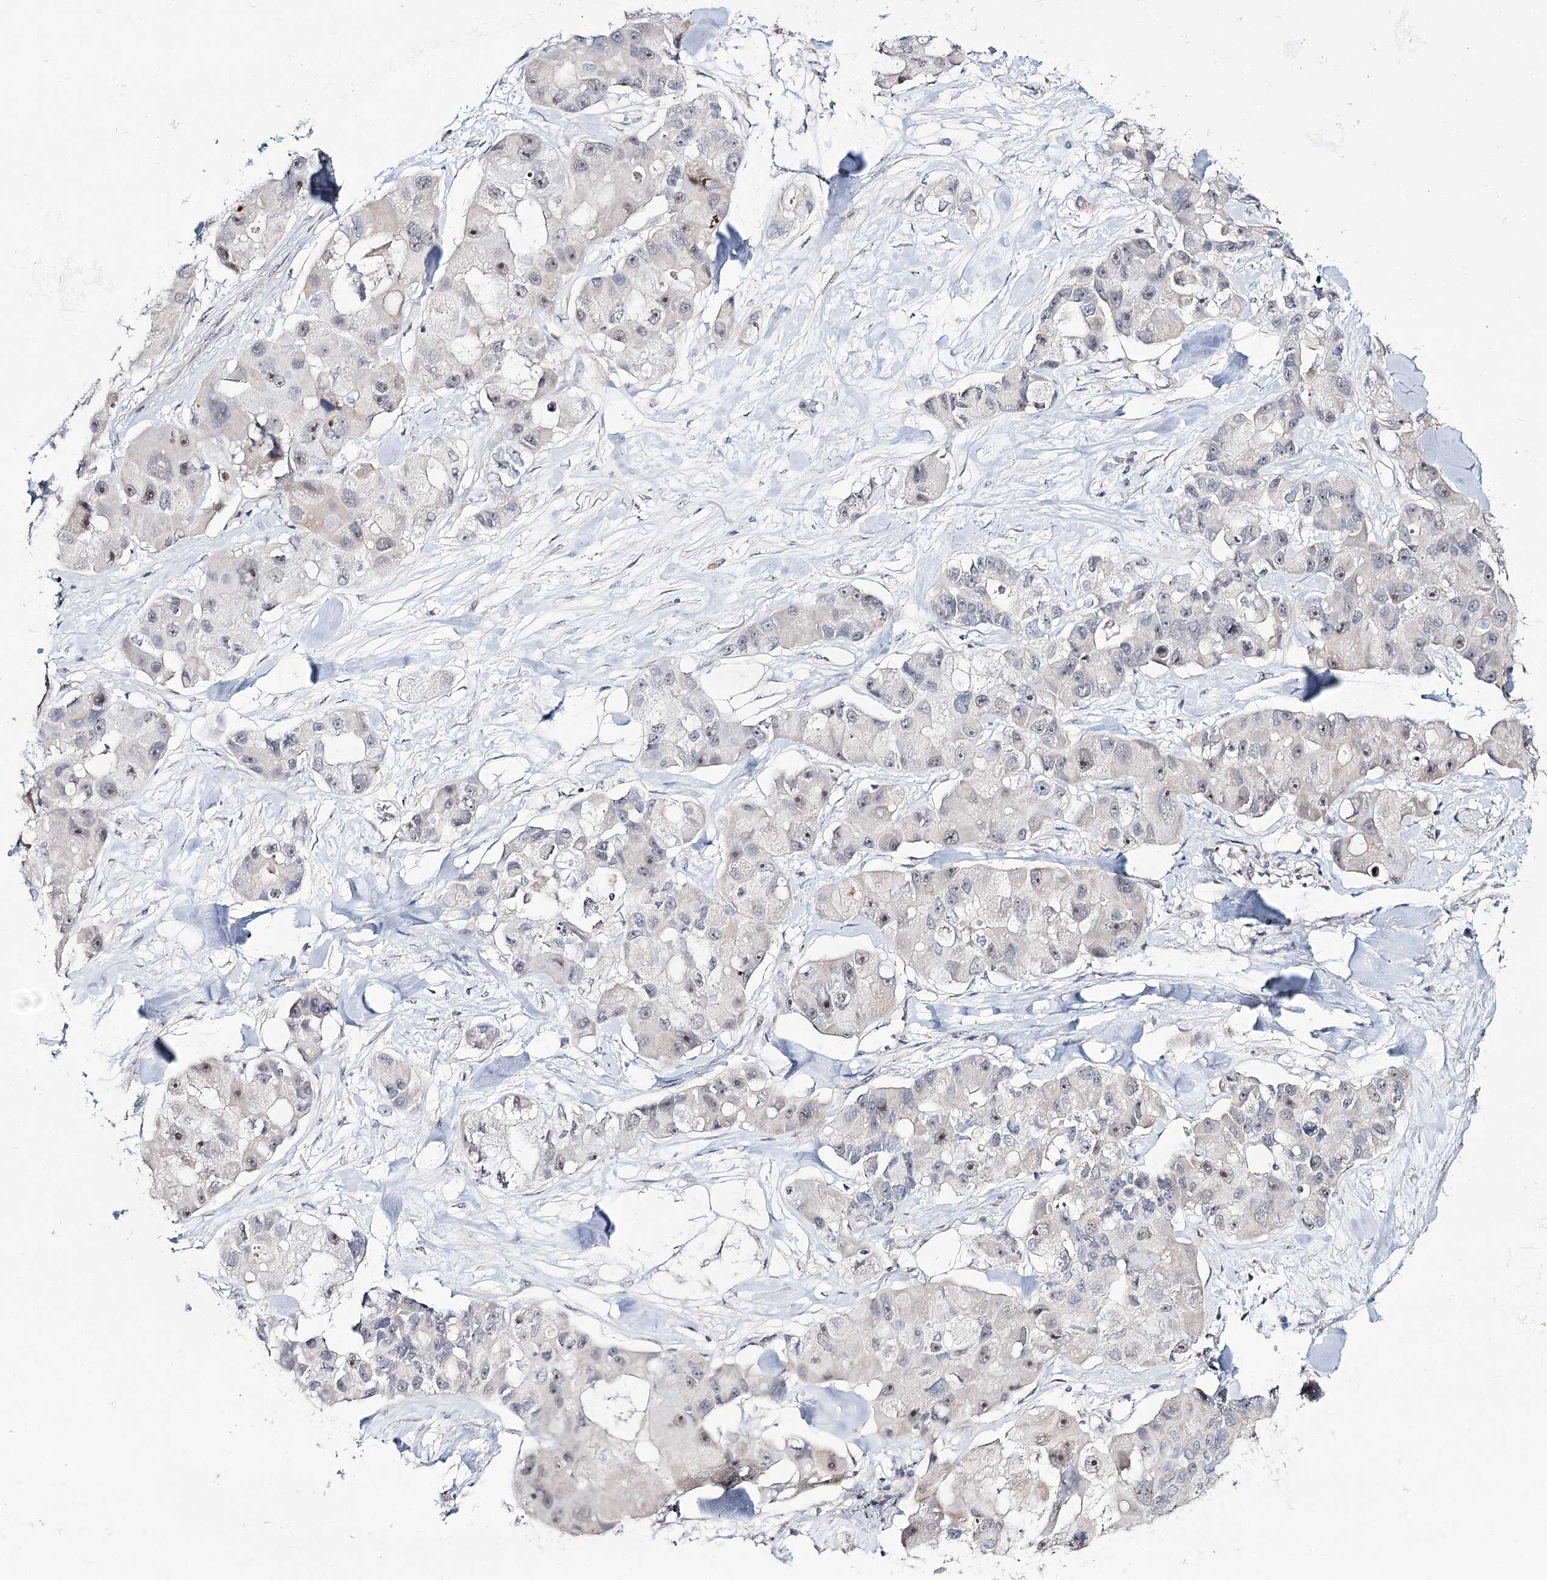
{"staining": {"intensity": "weak", "quantity": "<25%", "location": "nuclear"}, "tissue": "lung cancer", "cell_type": "Tumor cells", "image_type": "cancer", "snomed": [{"axis": "morphology", "description": "Adenocarcinoma, NOS"}, {"axis": "topography", "description": "Lung"}], "caption": "Lung cancer was stained to show a protein in brown. There is no significant expression in tumor cells.", "gene": "RRP9", "patient": {"sex": "female", "age": 54}}